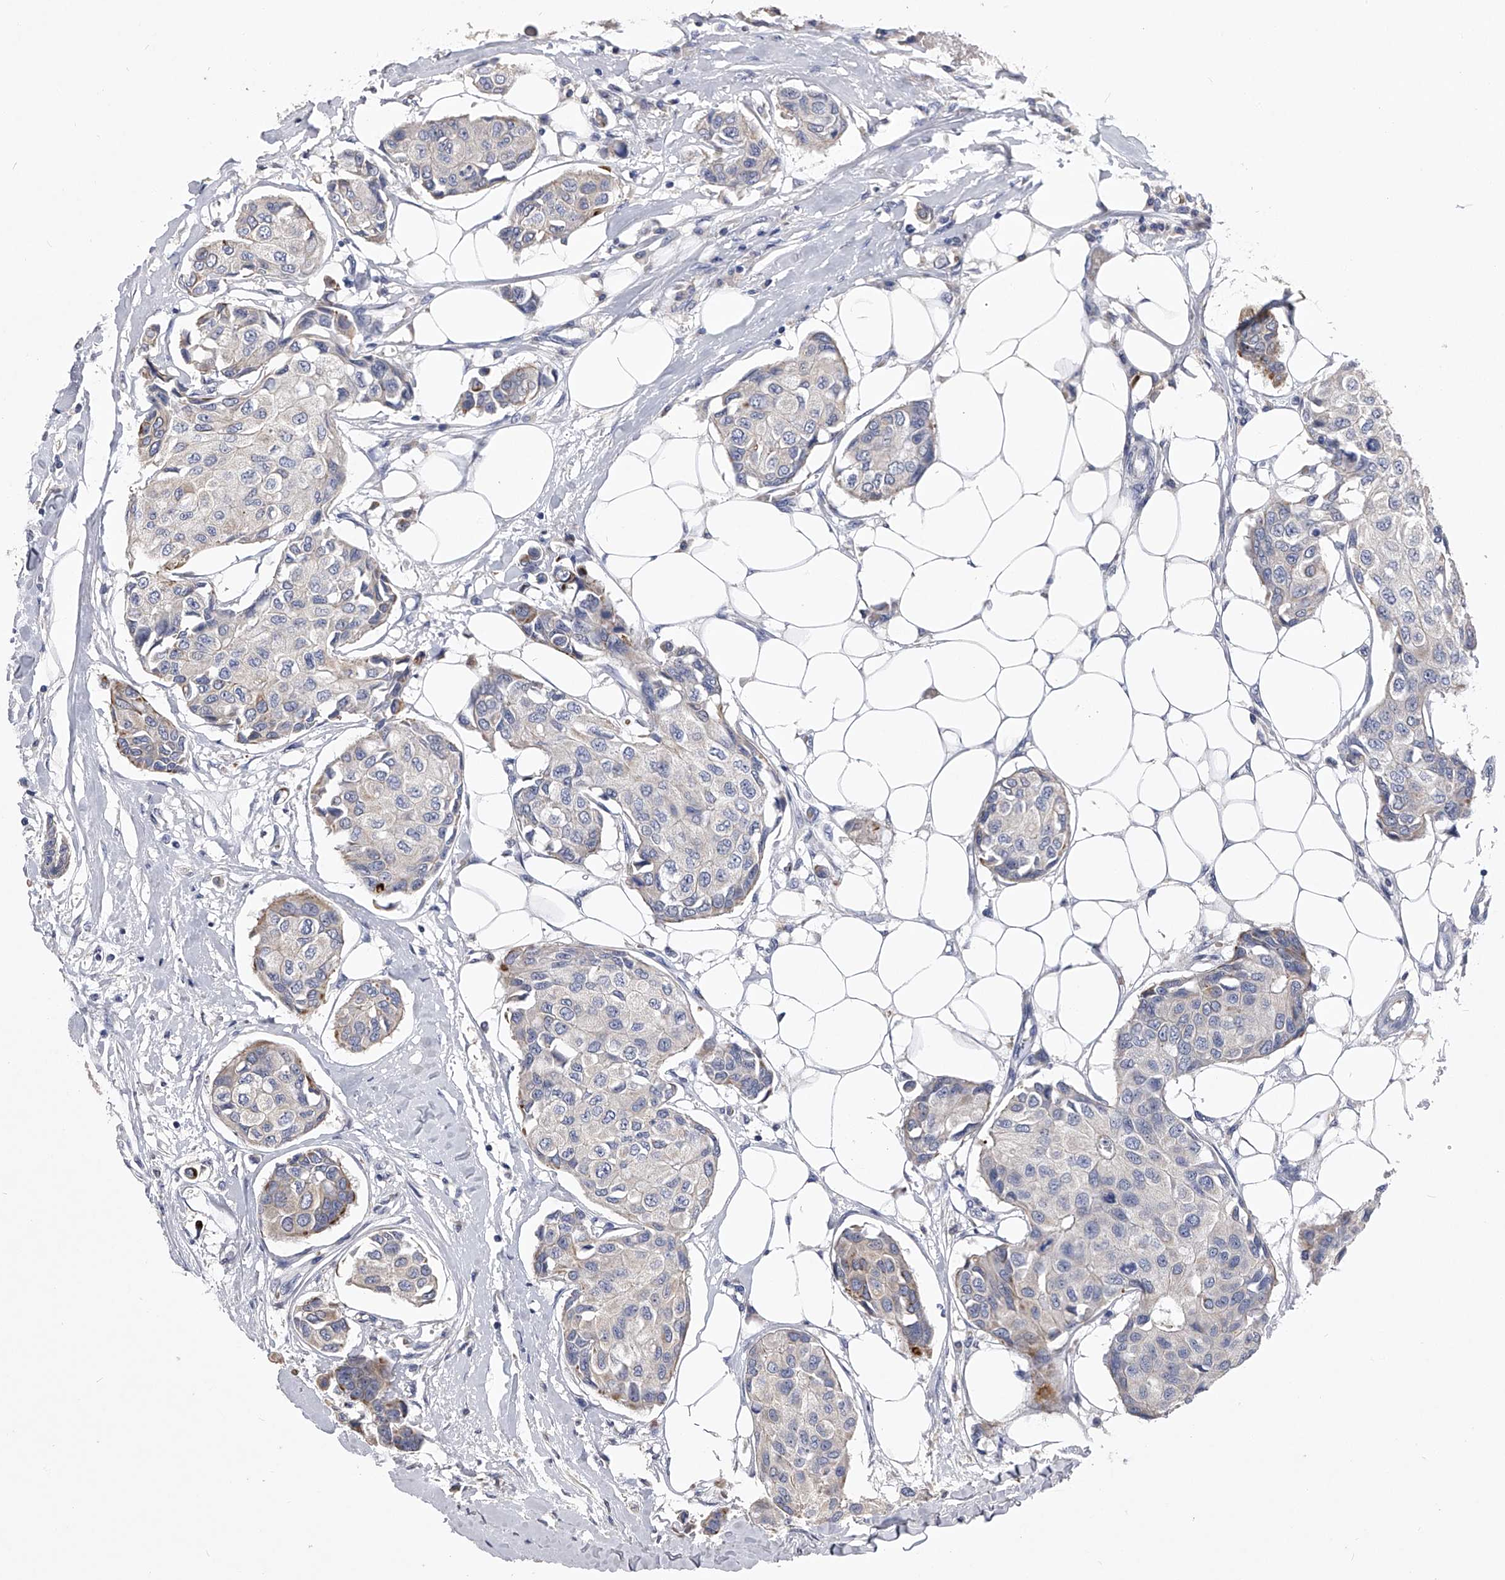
{"staining": {"intensity": "weak", "quantity": "<25%", "location": "cytoplasmic/membranous"}, "tissue": "breast cancer", "cell_type": "Tumor cells", "image_type": "cancer", "snomed": [{"axis": "morphology", "description": "Duct carcinoma"}, {"axis": "topography", "description": "Breast"}], "caption": "Intraductal carcinoma (breast) was stained to show a protein in brown. There is no significant staining in tumor cells. The staining is performed using DAB brown chromogen with nuclei counter-stained in using hematoxylin.", "gene": "MDN1", "patient": {"sex": "female", "age": 80}}